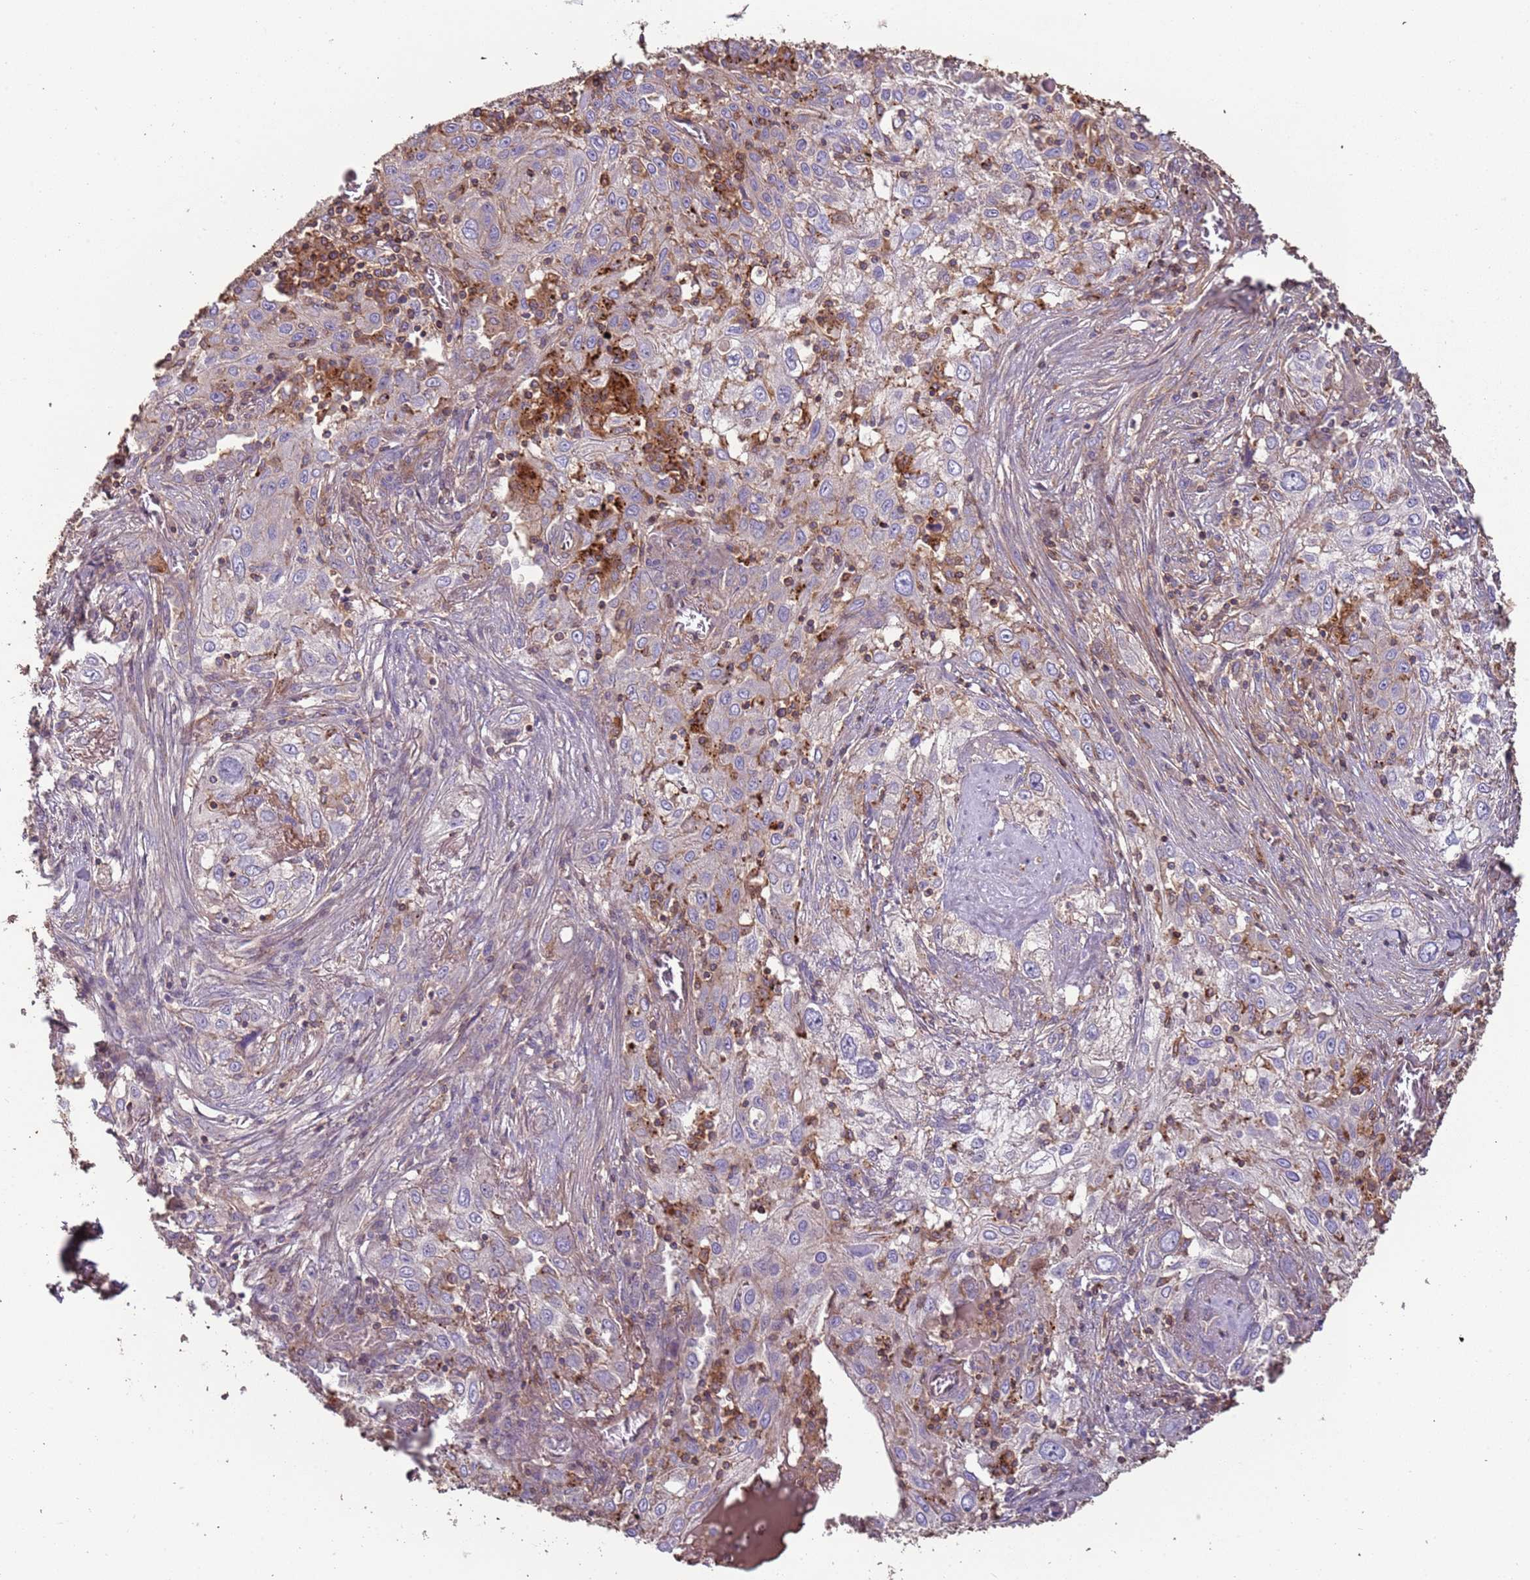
{"staining": {"intensity": "negative", "quantity": "none", "location": "none"}, "tissue": "lung cancer", "cell_type": "Tumor cells", "image_type": "cancer", "snomed": [{"axis": "morphology", "description": "Squamous cell carcinoma, NOS"}, {"axis": "topography", "description": "Lung"}], "caption": "Immunohistochemical staining of lung cancer (squamous cell carcinoma) displays no significant positivity in tumor cells. (Brightfield microscopy of DAB immunohistochemistry (IHC) at high magnification).", "gene": "FECH", "patient": {"sex": "female", "age": 69}}